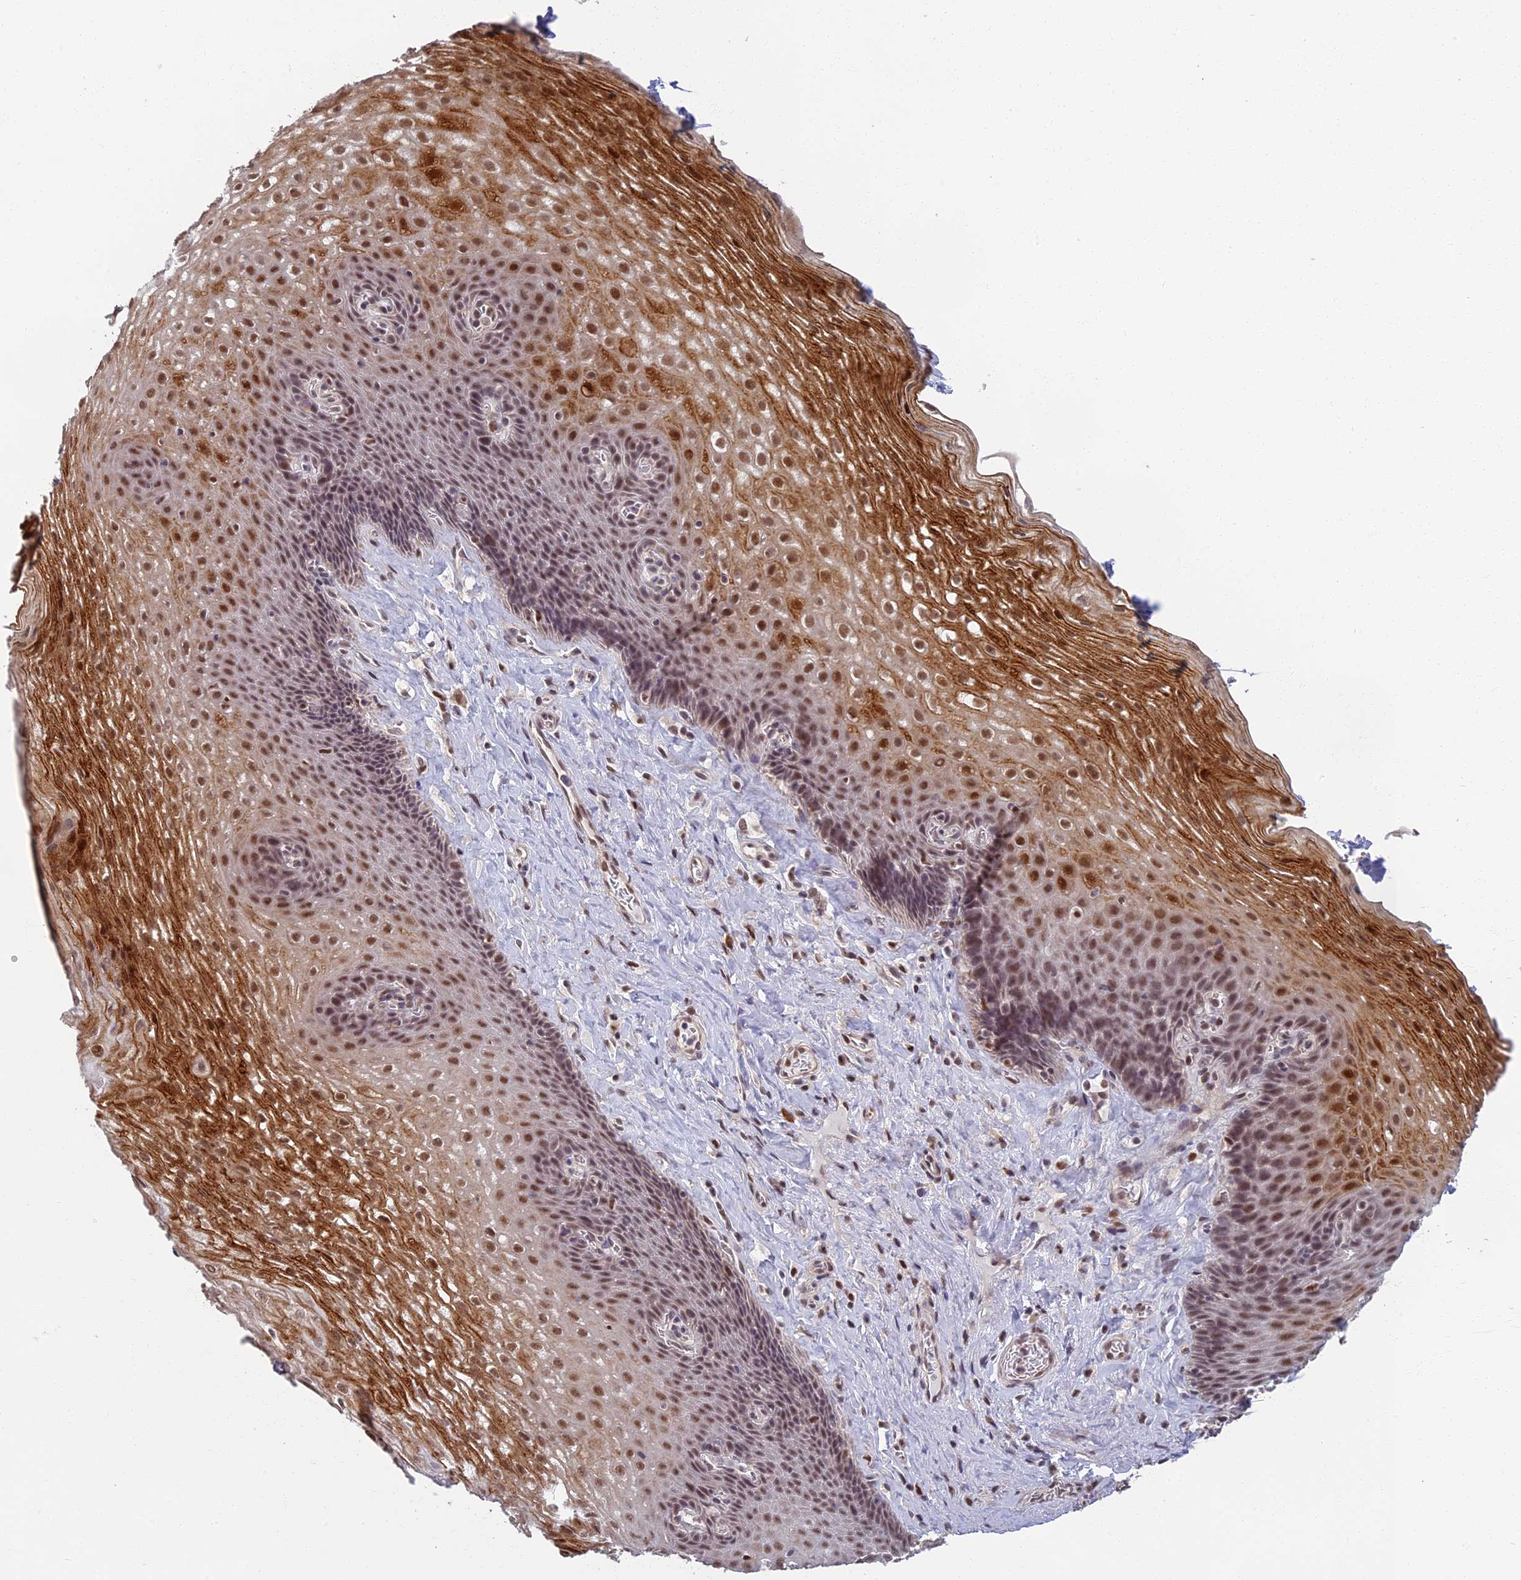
{"staining": {"intensity": "strong", "quantity": "25%-75%", "location": "cytoplasmic/membranous,nuclear"}, "tissue": "esophagus", "cell_type": "Squamous epithelial cells", "image_type": "normal", "snomed": [{"axis": "morphology", "description": "Normal tissue, NOS"}, {"axis": "topography", "description": "Esophagus"}], "caption": "About 25%-75% of squamous epithelial cells in unremarkable human esophagus display strong cytoplasmic/membranous,nuclear protein staining as visualized by brown immunohistochemical staining.", "gene": "MORF4L1", "patient": {"sex": "female", "age": 66}}